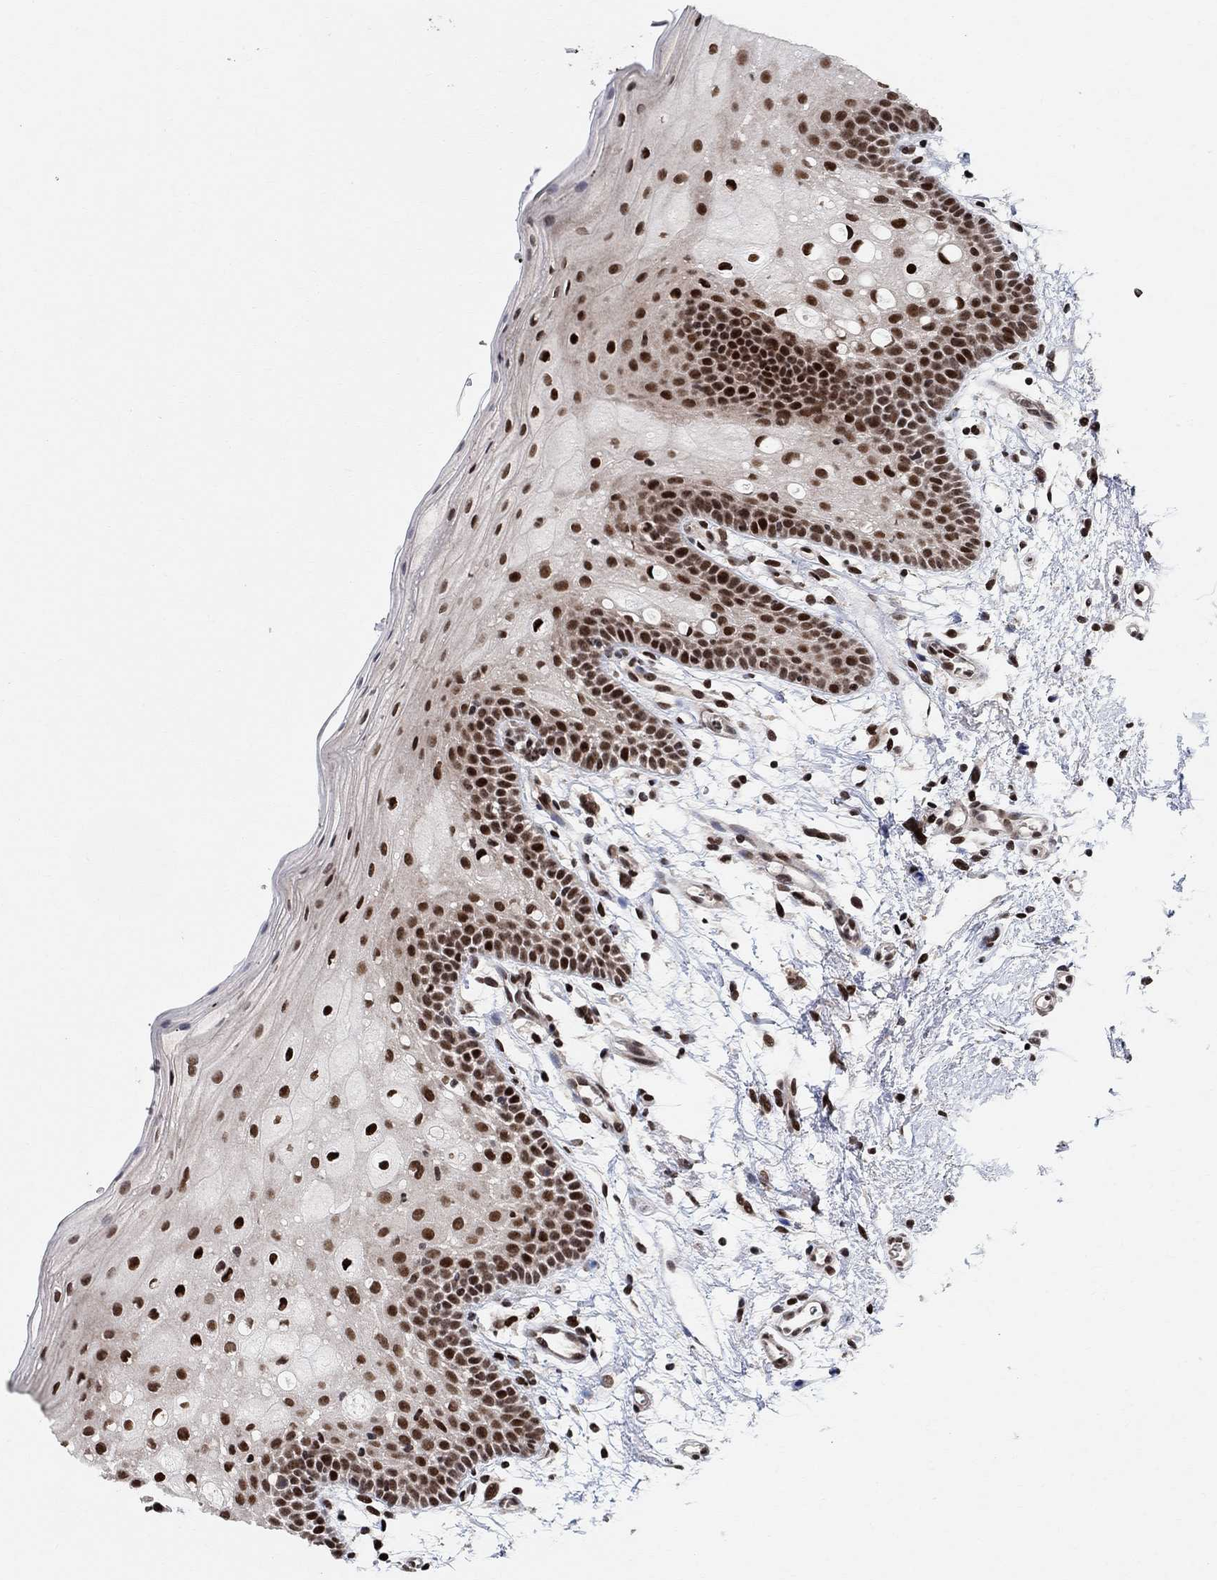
{"staining": {"intensity": "strong", "quantity": "25%-75%", "location": "nuclear"}, "tissue": "oral mucosa", "cell_type": "Squamous epithelial cells", "image_type": "normal", "snomed": [{"axis": "morphology", "description": "Normal tissue, NOS"}, {"axis": "topography", "description": "Oral tissue"}, {"axis": "topography", "description": "Tounge, NOS"}], "caption": "DAB immunohistochemical staining of benign oral mucosa demonstrates strong nuclear protein expression in approximately 25%-75% of squamous epithelial cells.", "gene": "E4F1", "patient": {"sex": "female", "age": 83}}